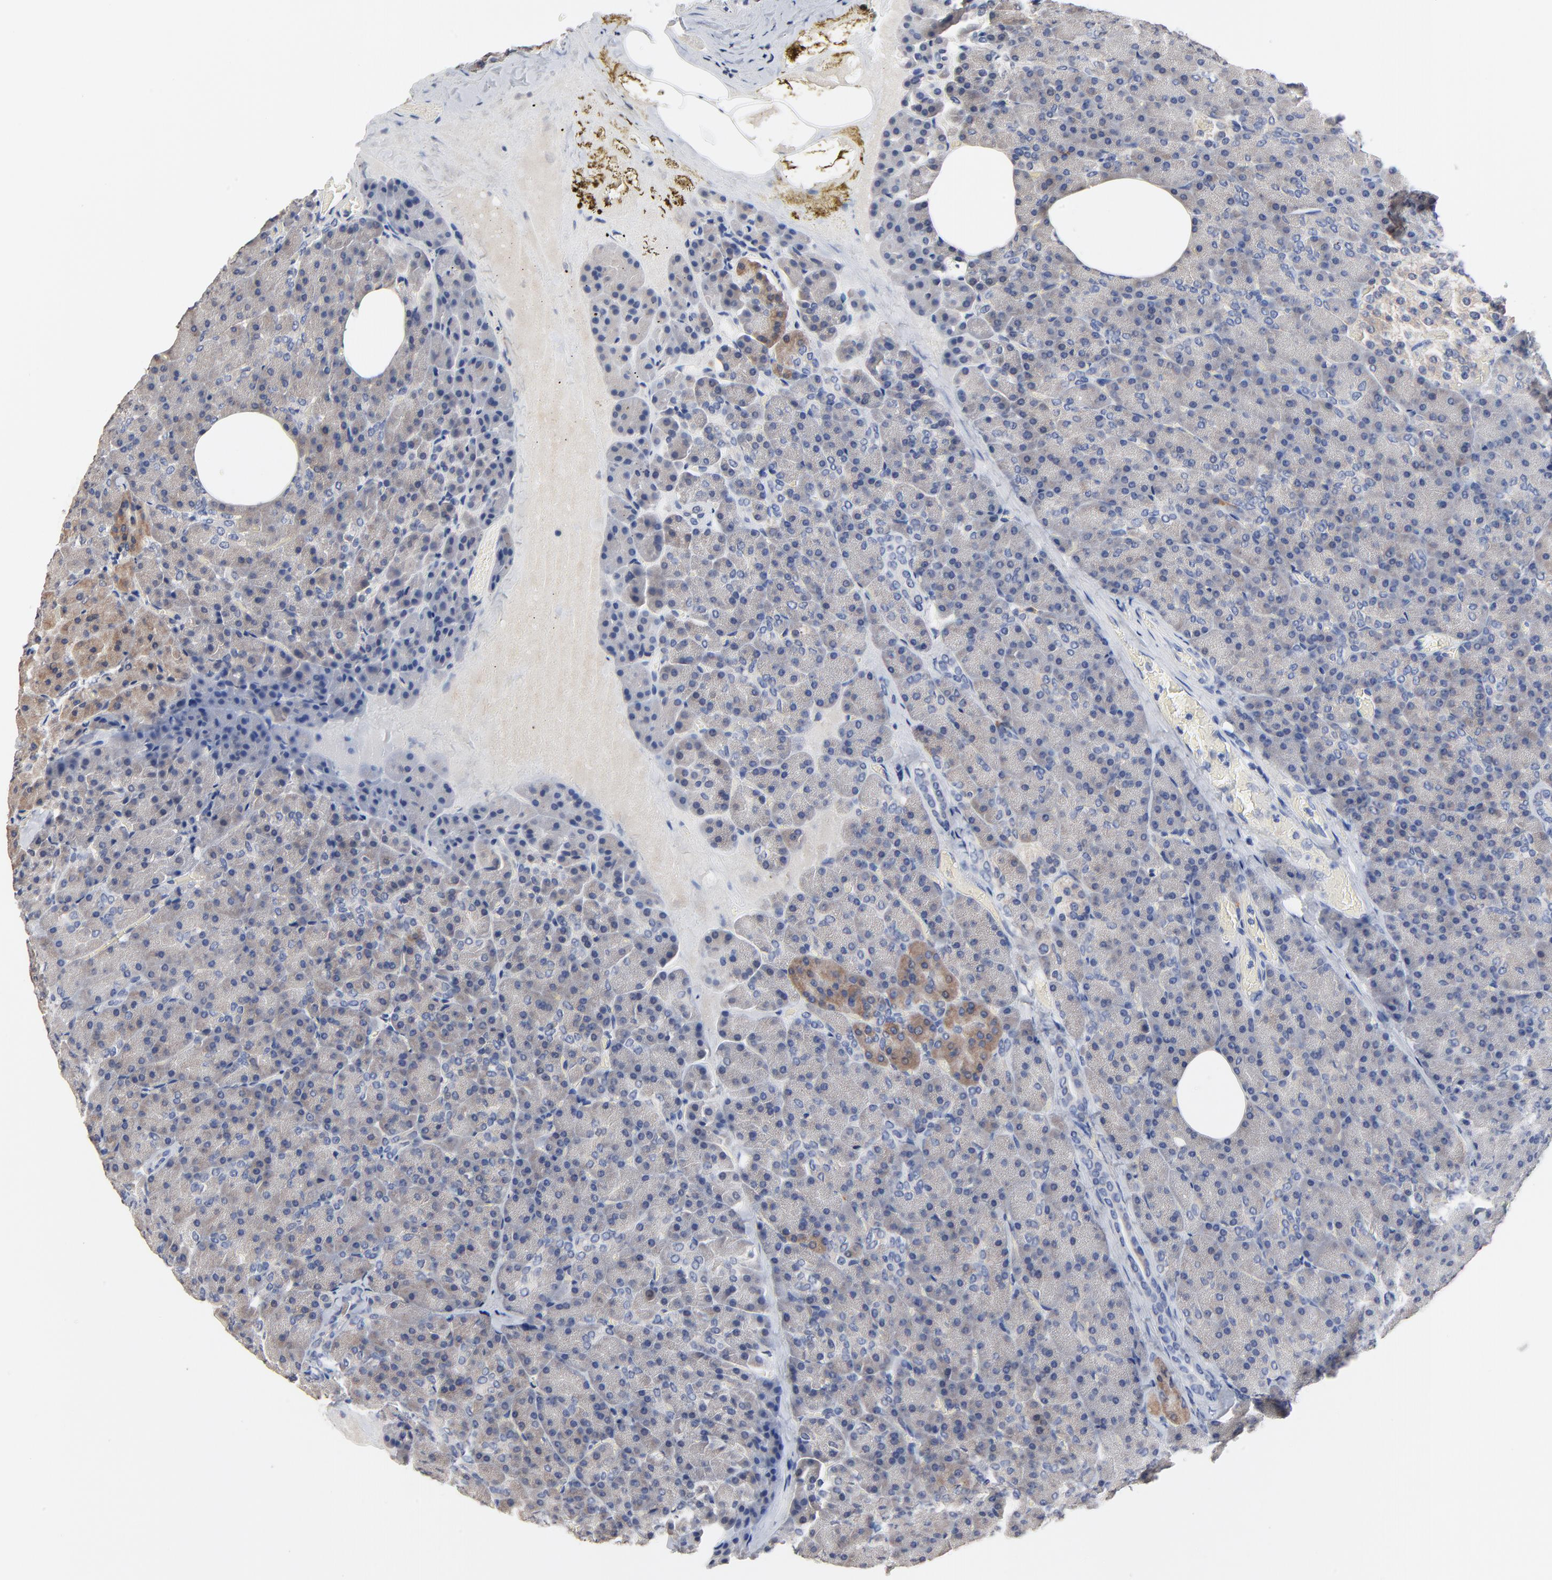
{"staining": {"intensity": "negative", "quantity": "none", "location": "none"}, "tissue": "pancreas", "cell_type": "Exocrine glandular cells", "image_type": "normal", "snomed": [{"axis": "morphology", "description": "Normal tissue, NOS"}, {"axis": "topography", "description": "Pancreas"}], "caption": "Immunohistochemical staining of normal pancreas demonstrates no significant positivity in exocrine glandular cells. (Brightfield microscopy of DAB immunohistochemistry at high magnification).", "gene": "FBXL5", "patient": {"sex": "female", "age": 35}}